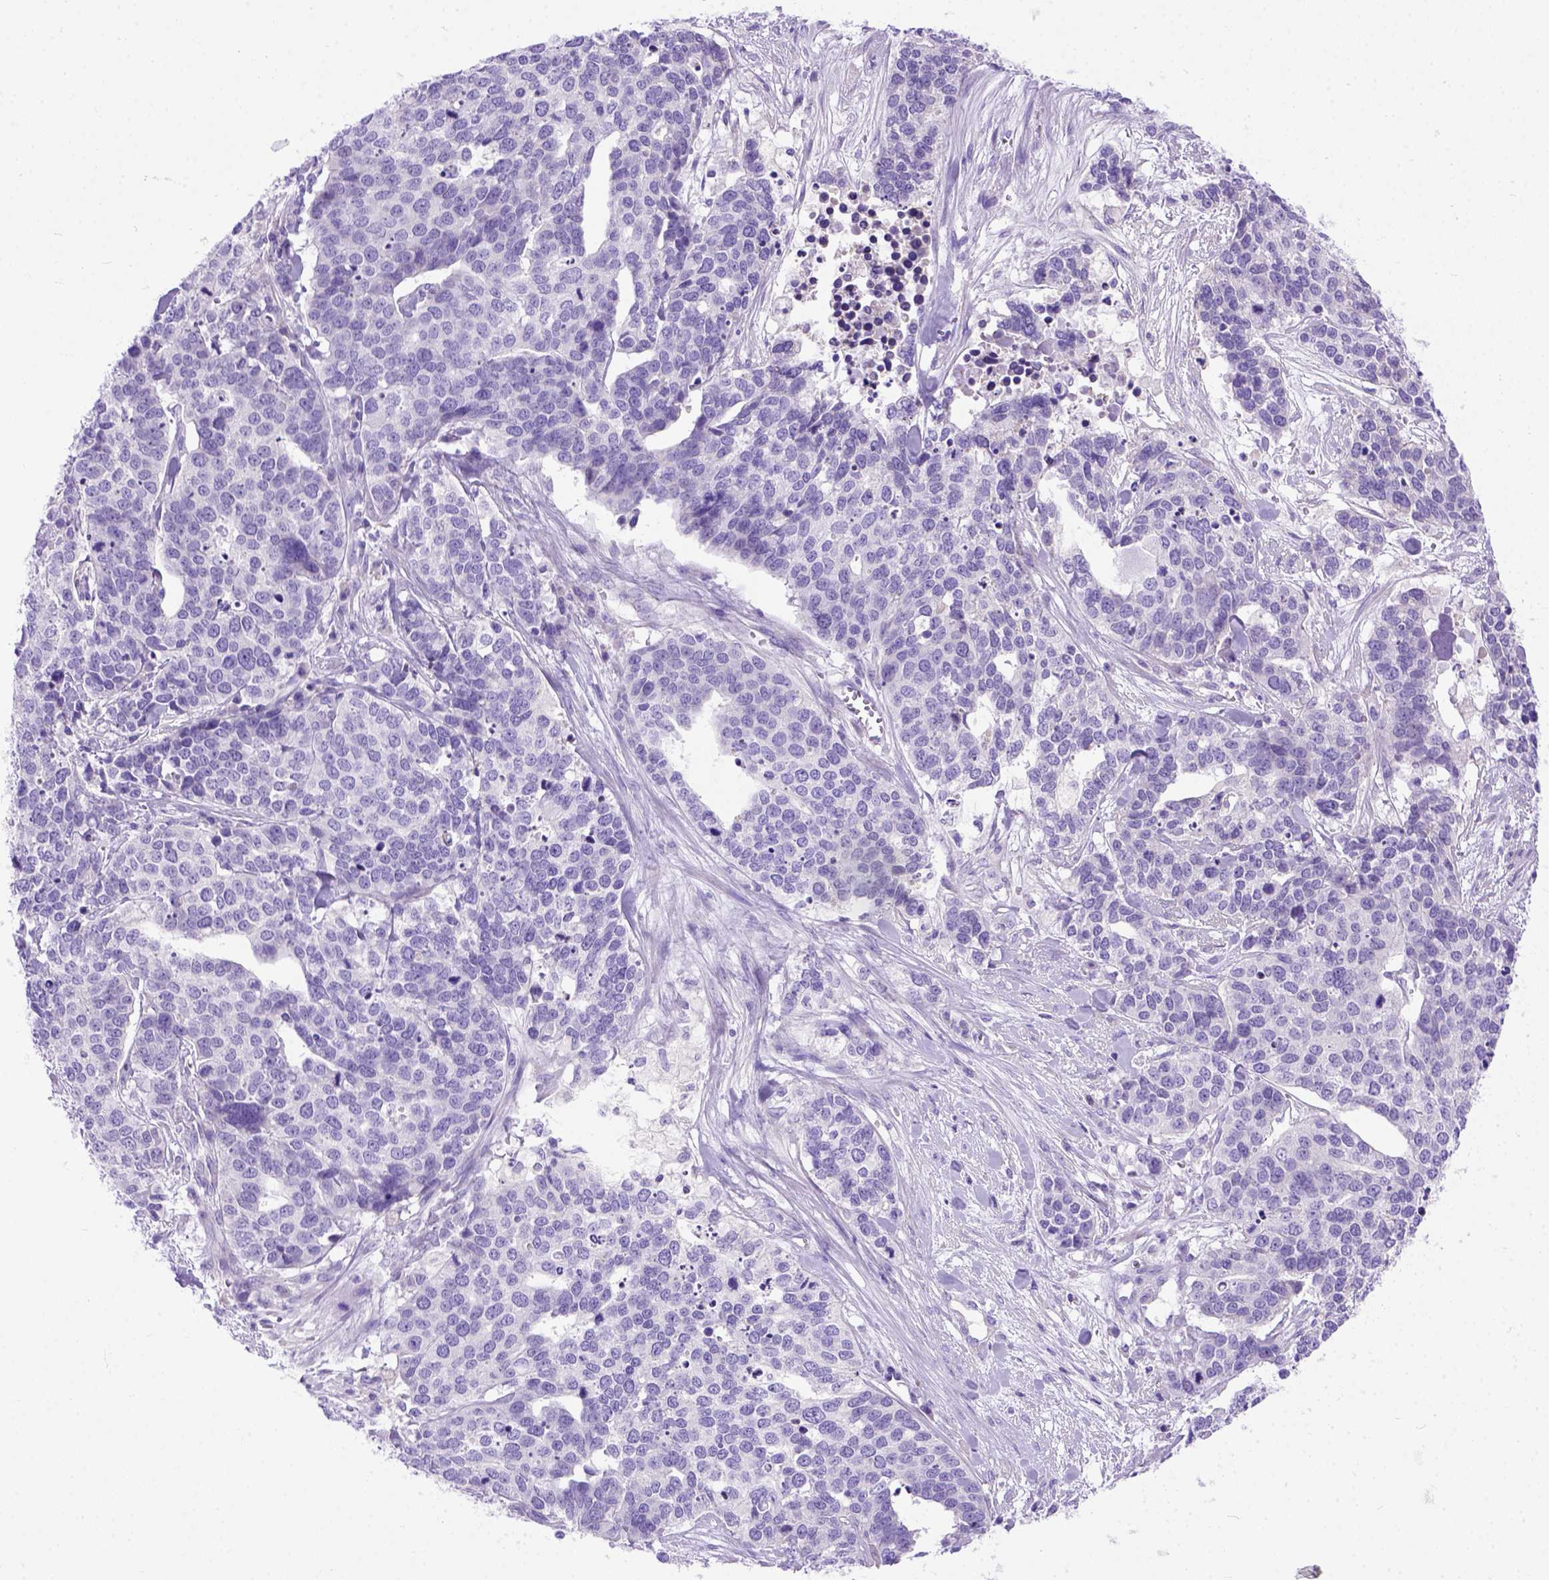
{"staining": {"intensity": "negative", "quantity": "none", "location": "none"}, "tissue": "ovarian cancer", "cell_type": "Tumor cells", "image_type": "cancer", "snomed": [{"axis": "morphology", "description": "Carcinoma, endometroid"}, {"axis": "topography", "description": "Ovary"}], "caption": "A micrograph of human ovarian cancer is negative for staining in tumor cells.", "gene": "ODAD3", "patient": {"sex": "female", "age": 65}}